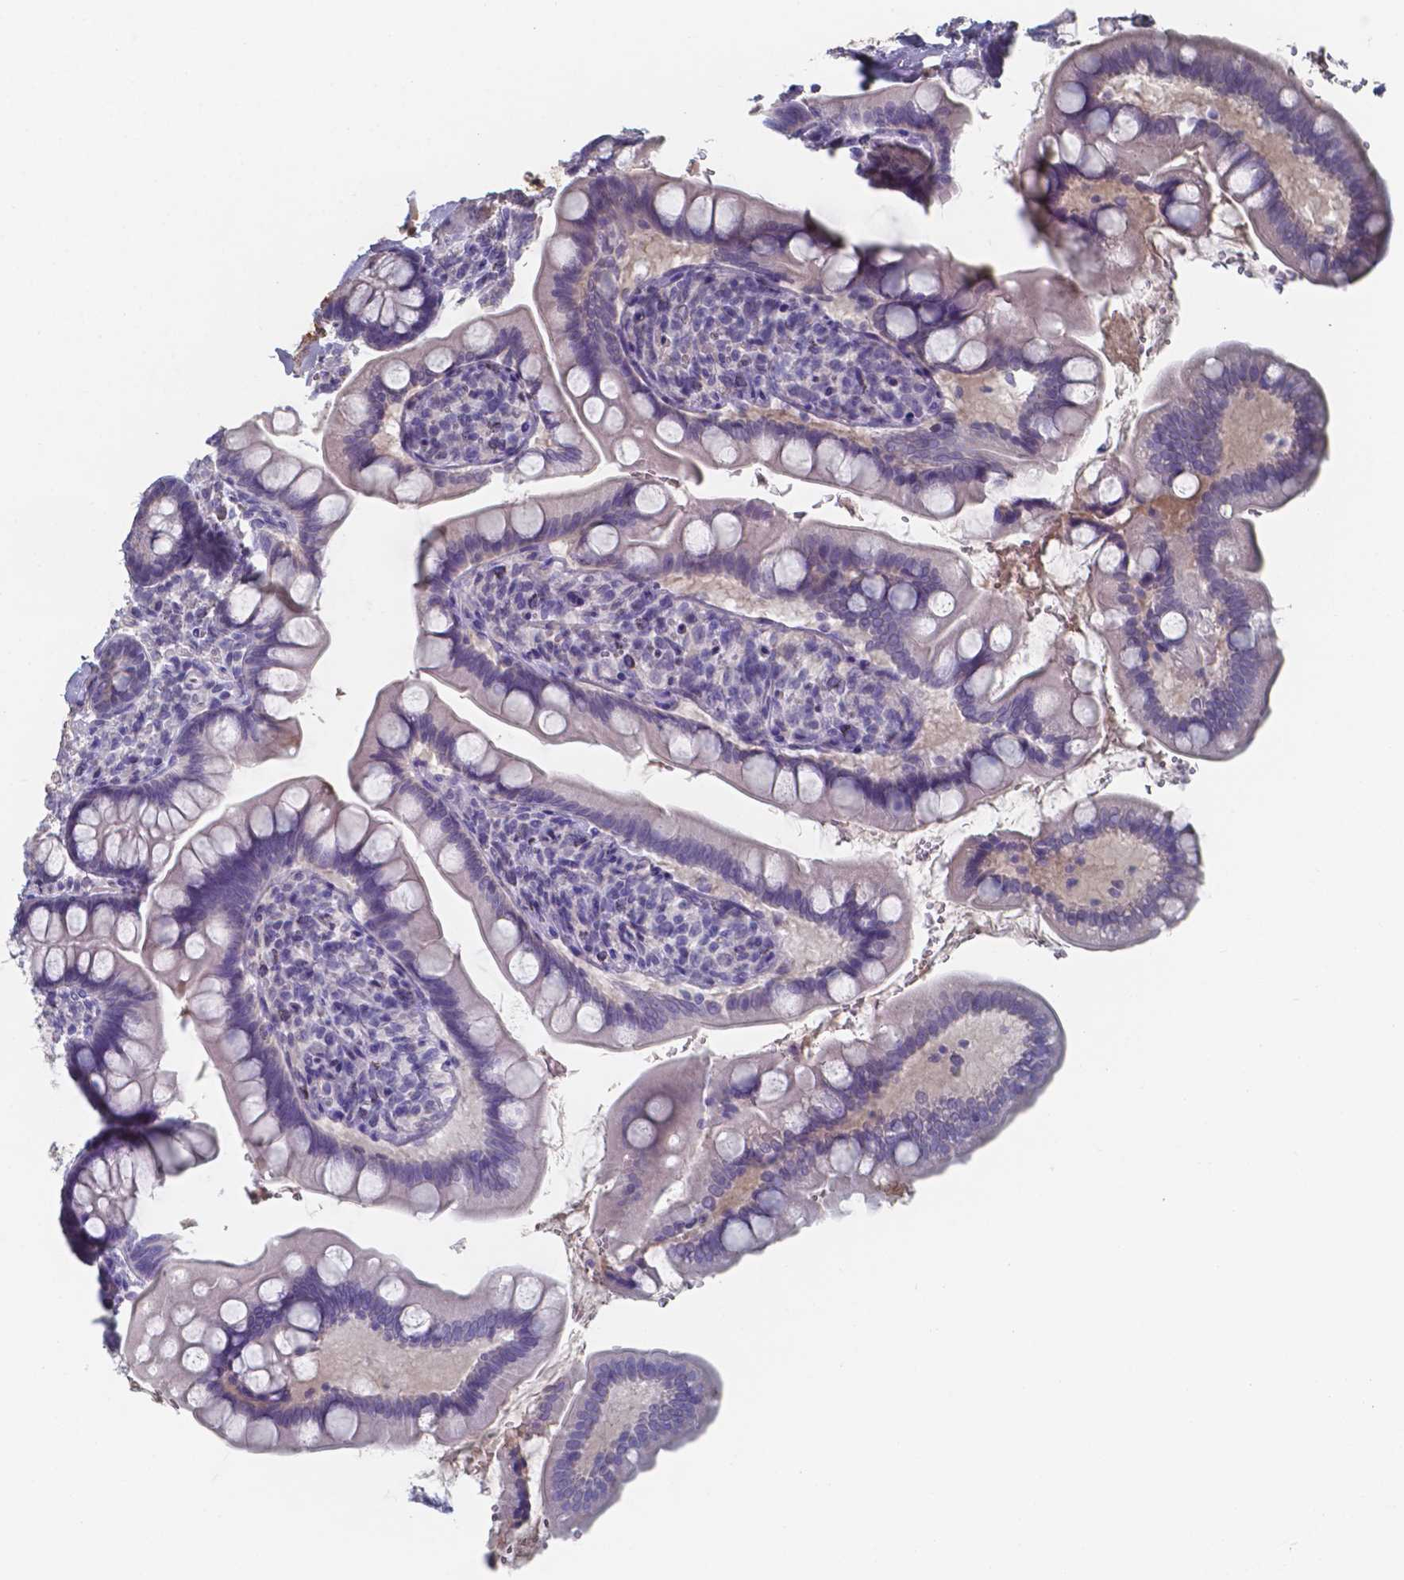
{"staining": {"intensity": "negative", "quantity": "none", "location": "none"}, "tissue": "small intestine", "cell_type": "Glandular cells", "image_type": "normal", "snomed": [{"axis": "morphology", "description": "Normal tissue, NOS"}, {"axis": "topography", "description": "Small intestine"}], "caption": "Human small intestine stained for a protein using immunohistochemistry (IHC) demonstrates no positivity in glandular cells.", "gene": "BTBD17", "patient": {"sex": "female", "age": 56}}